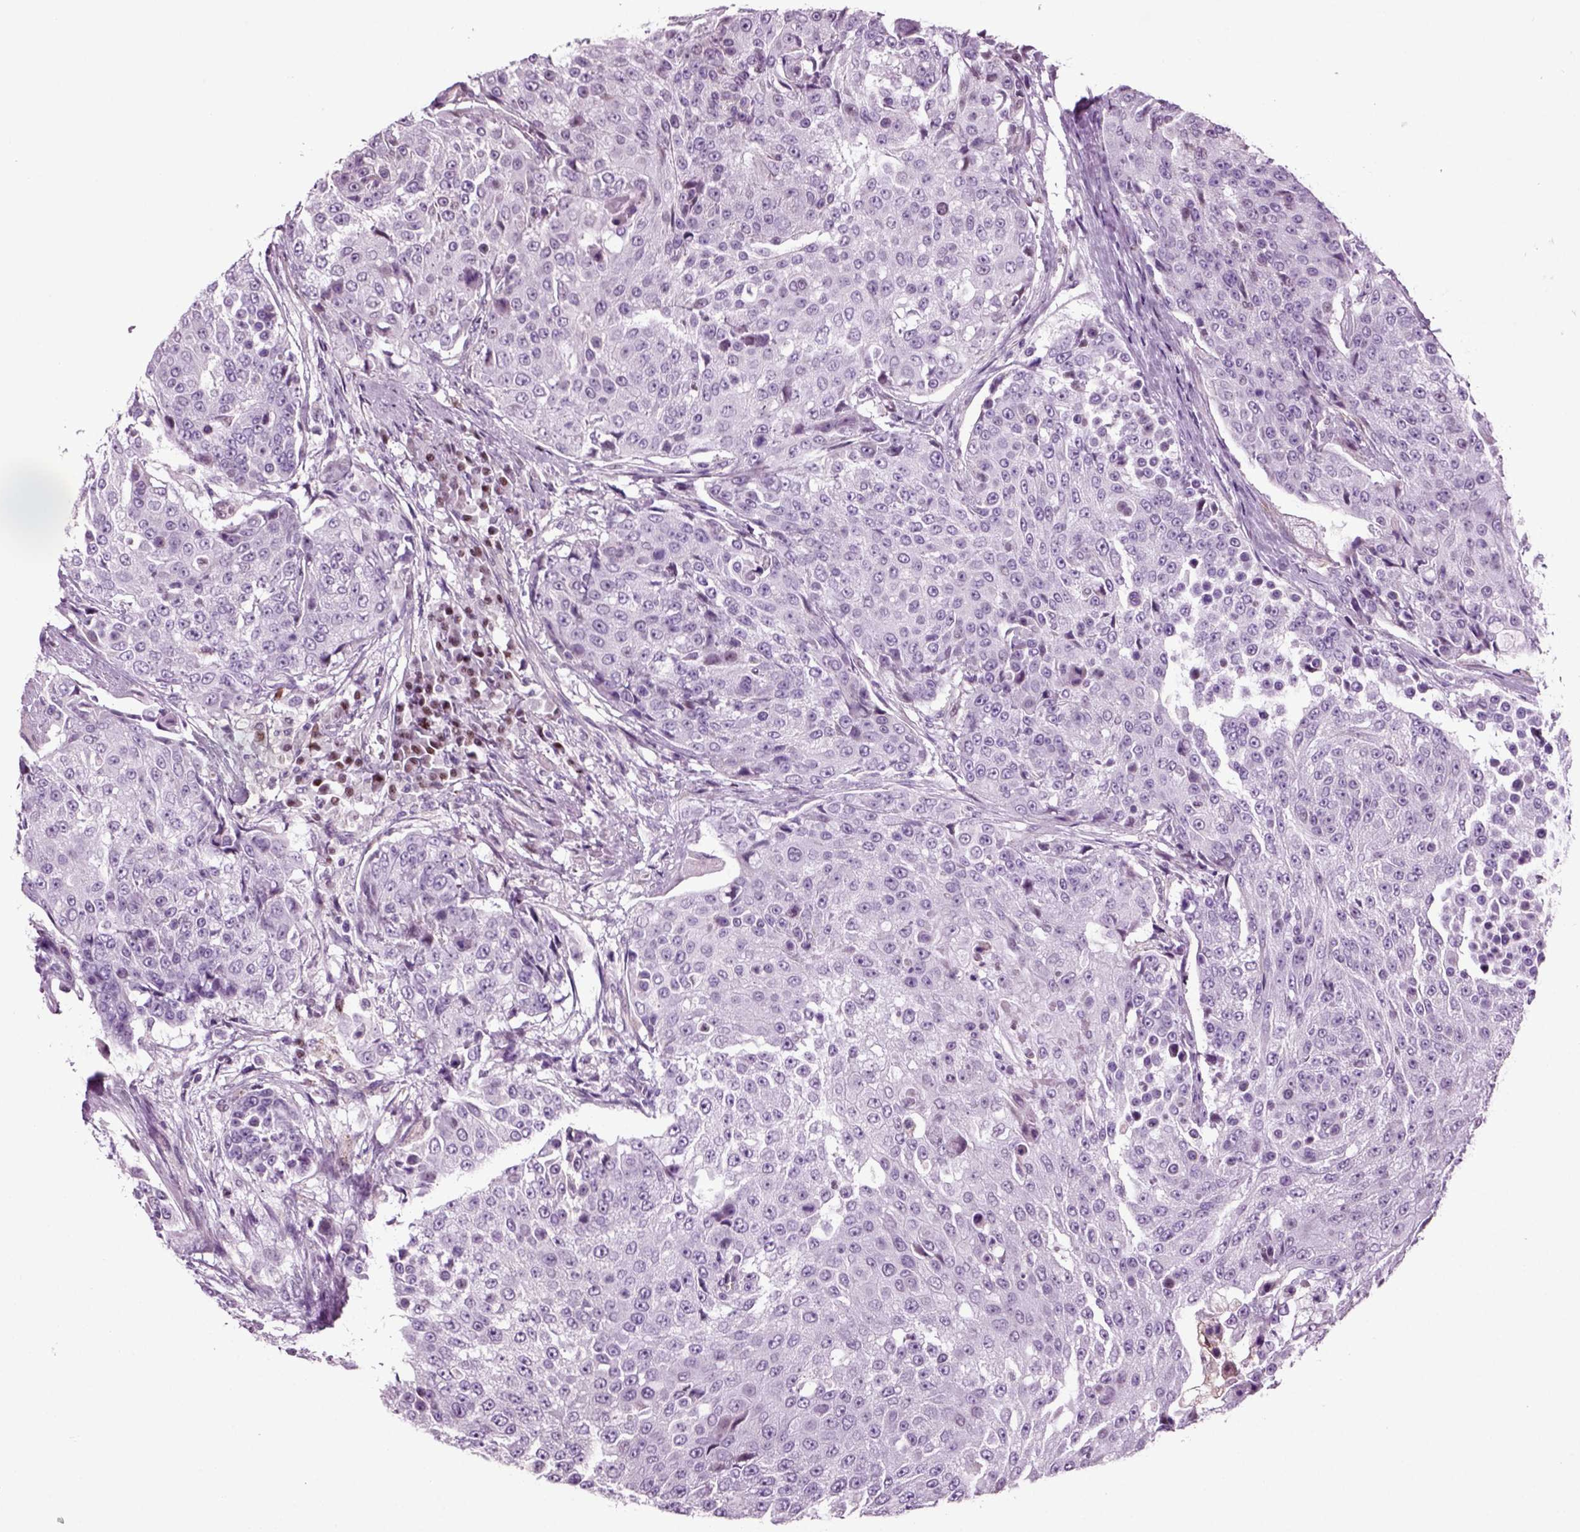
{"staining": {"intensity": "negative", "quantity": "none", "location": "none"}, "tissue": "urothelial cancer", "cell_type": "Tumor cells", "image_type": "cancer", "snomed": [{"axis": "morphology", "description": "Urothelial carcinoma, High grade"}, {"axis": "topography", "description": "Urinary bladder"}], "caption": "IHC micrograph of high-grade urothelial carcinoma stained for a protein (brown), which displays no expression in tumor cells.", "gene": "ARID3A", "patient": {"sex": "female", "age": 63}}